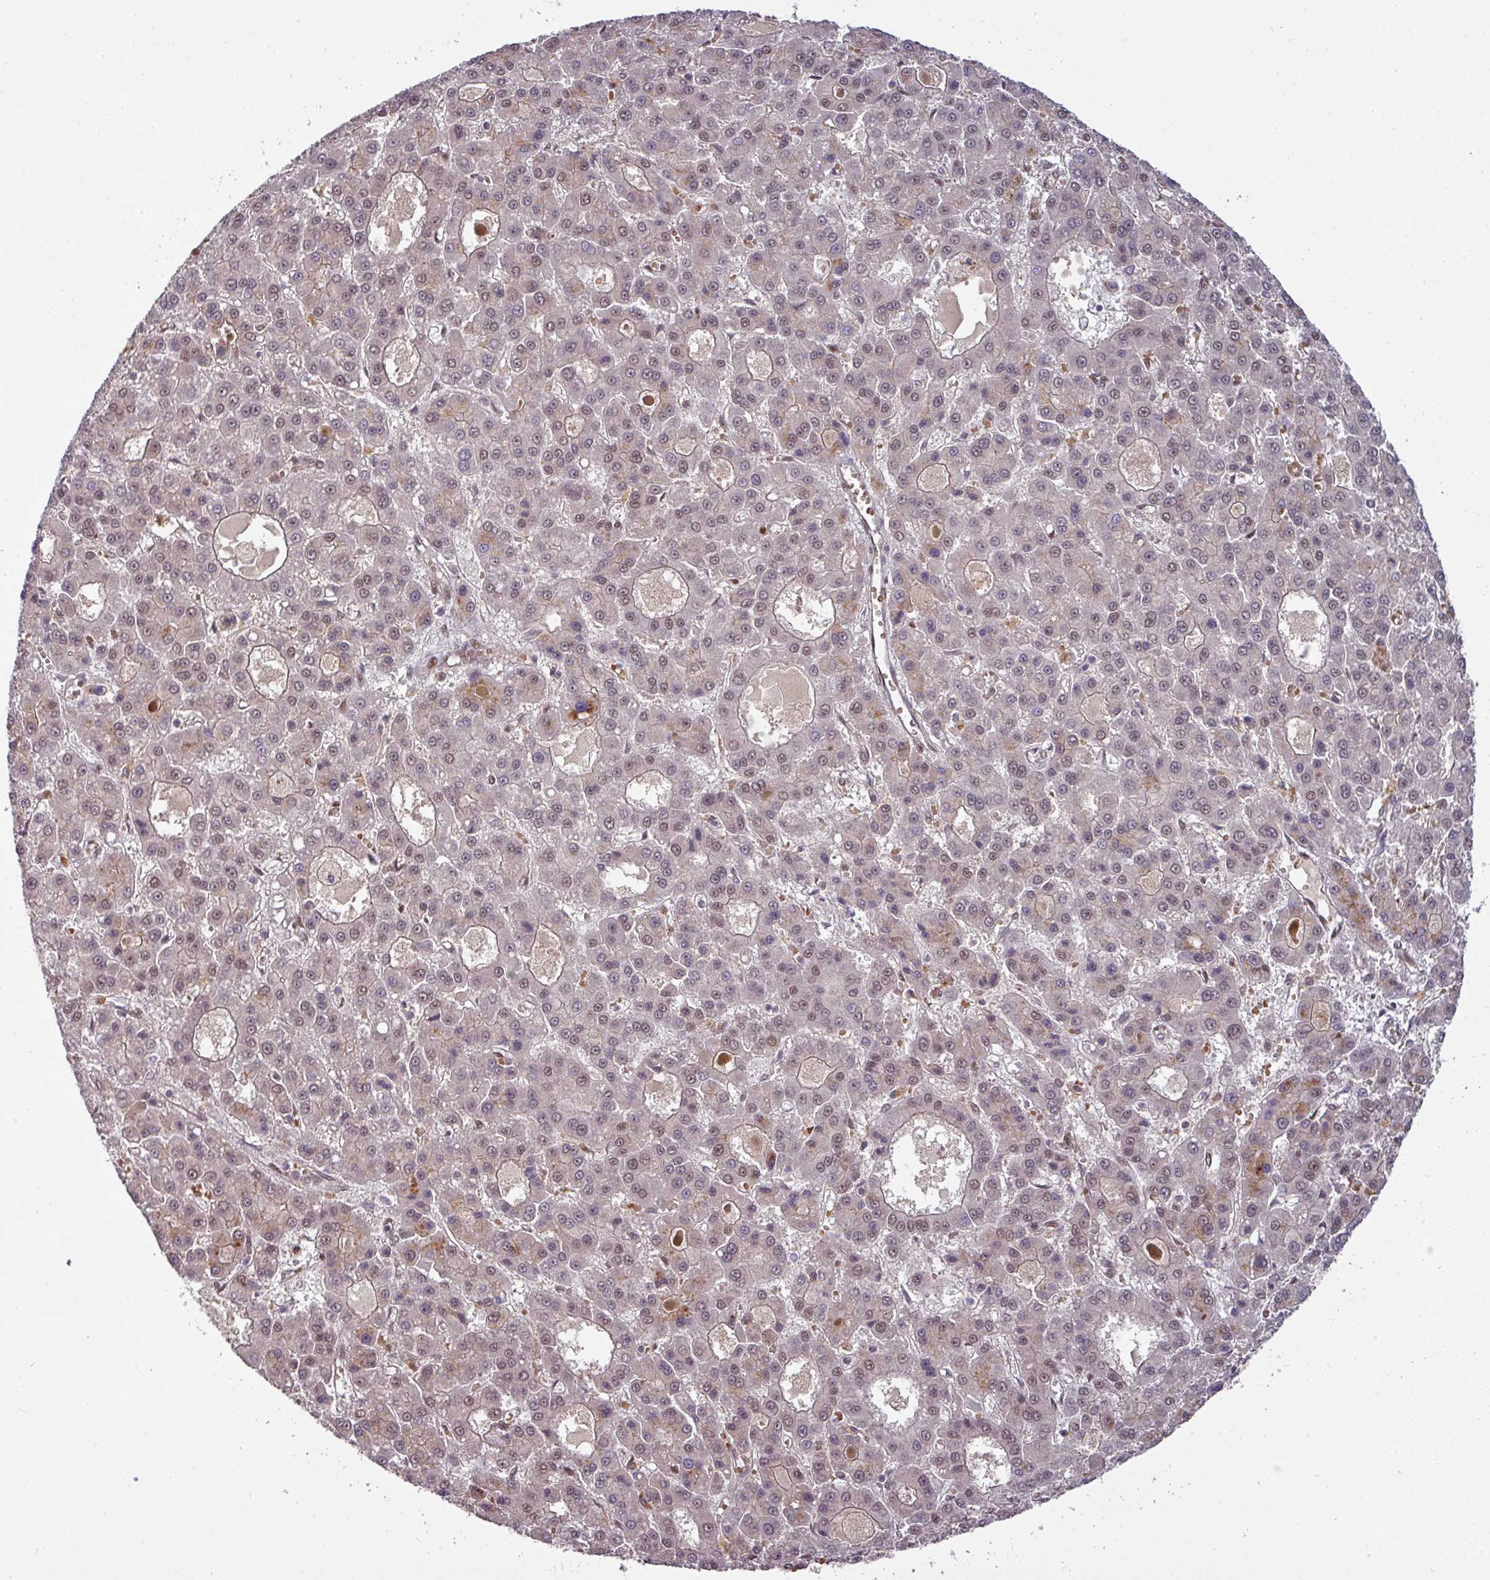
{"staining": {"intensity": "weak", "quantity": "25%-75%", "location": "nuclear"}, "tissue": "liver cancer", "cell_type": "Tumor cells", "image_type": "cancer", "snomed": [{"axis": "morphology", "description": "Carcinoma, Hepatocellular, NOS"}, {"axis": "topography", "description": "Liver"}], "caption": "Weak nuclear staining is appreciated in about 25%-75% of tumor cells in liver cancer (hepatocellular carcinoma).", "gene": "CIC", "patient": {"sex": "male", "age": 70}}